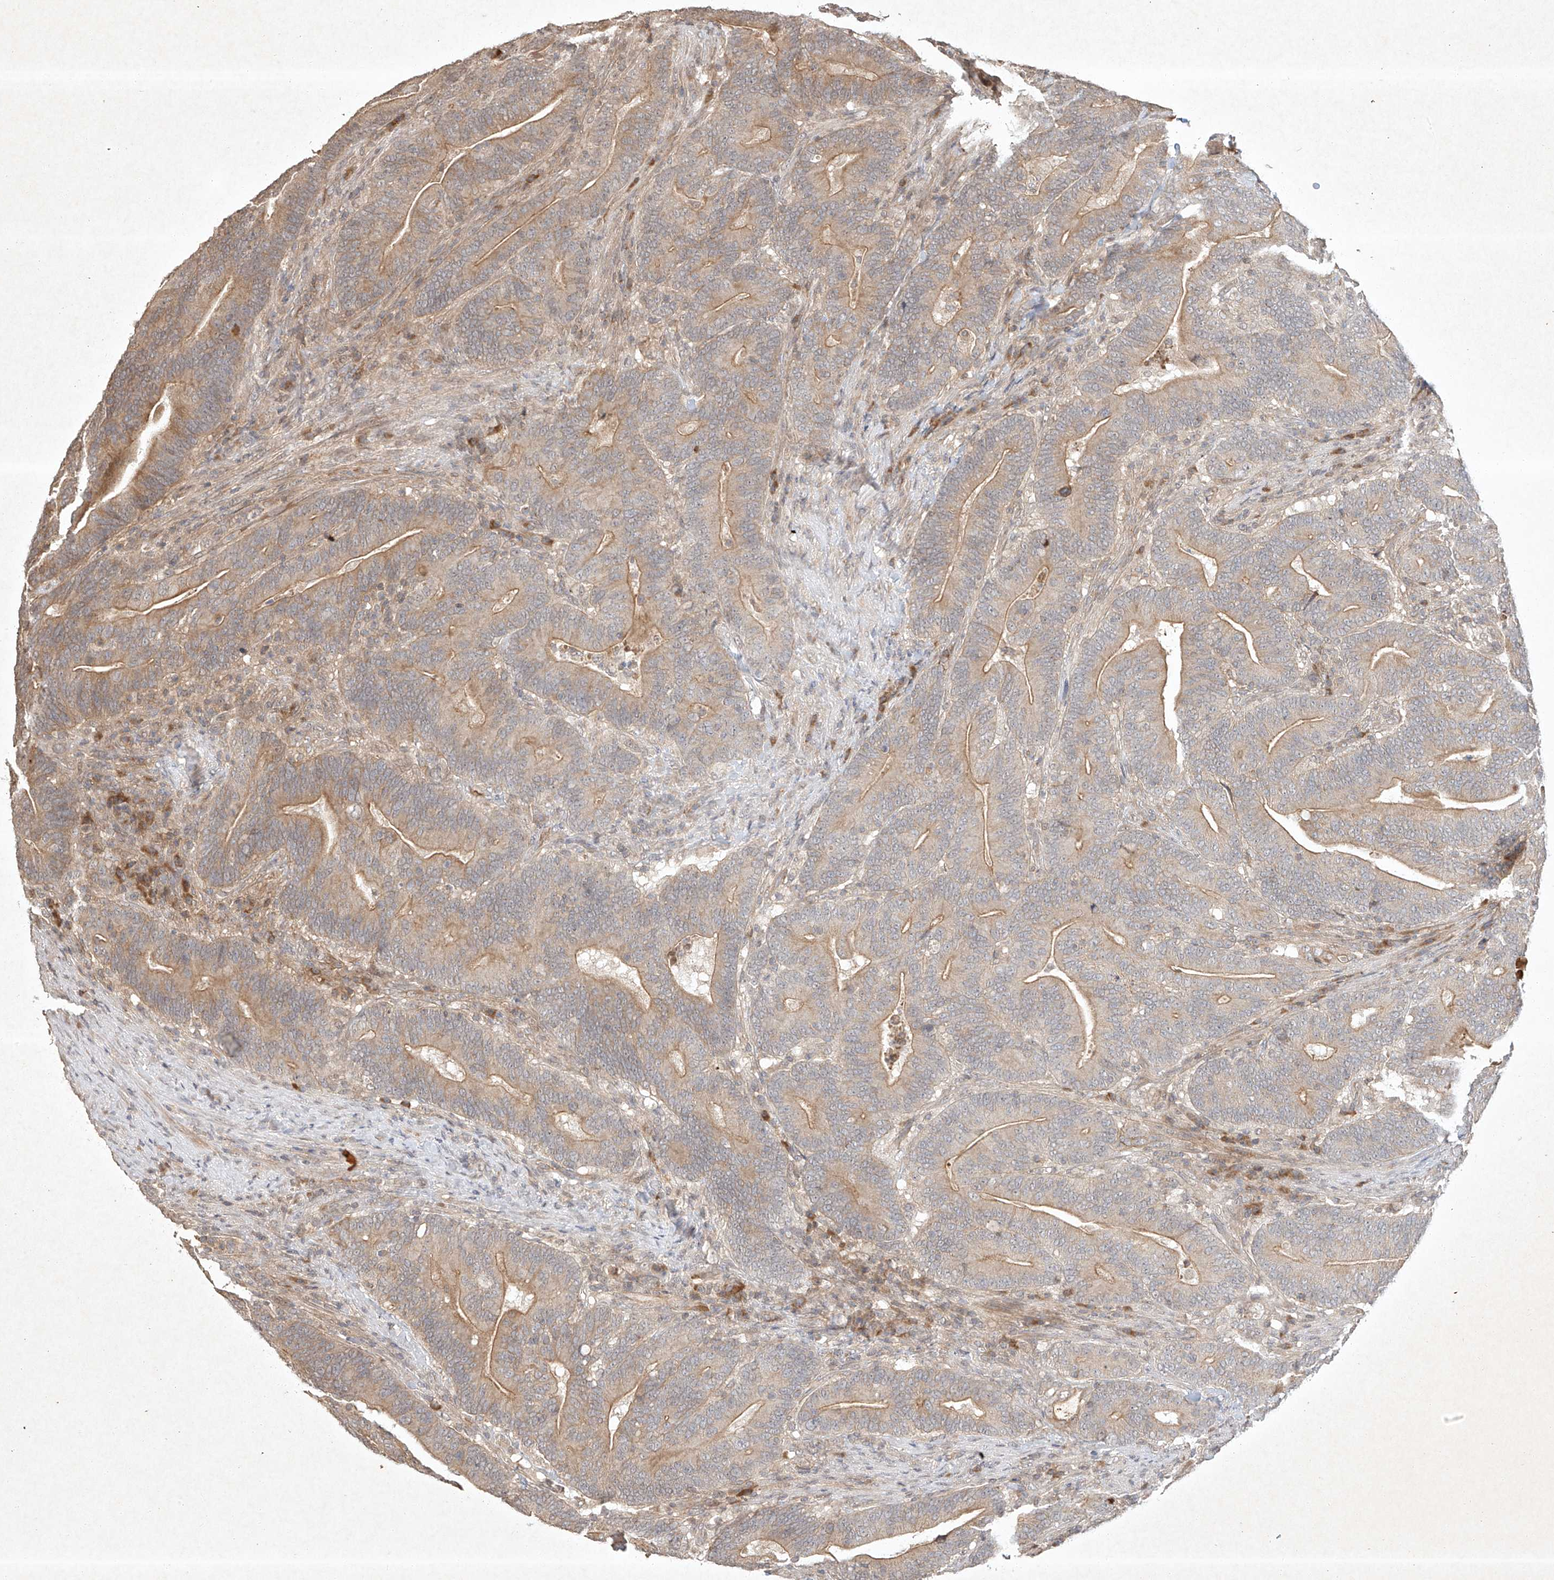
{"staining": {"intensity": "moderate", "quantity": ">75%", "location": "cytoplasmic/membranous"}, "tissue": "colorectal cancer", "cell_type": "Tumor cells", "image_type": "cancer", "snomed": [{"axis": "morphology", "description": "Normal tissue, NOS"}, {"axis": "morphology", "description": "Adenocarcinoma, NOS"}, {"axis": "topography", "description": "Colon"}], "caption": "IHC micrograph of colorectal adenocarcinoma stained for a protein (brown), which demonstrates medium levels of moderate cytoplasmic/membranous staining in approximately >75% of tumor cells.", "gene": "BTRC", "patient": {"sex": "female", "age": 66}}